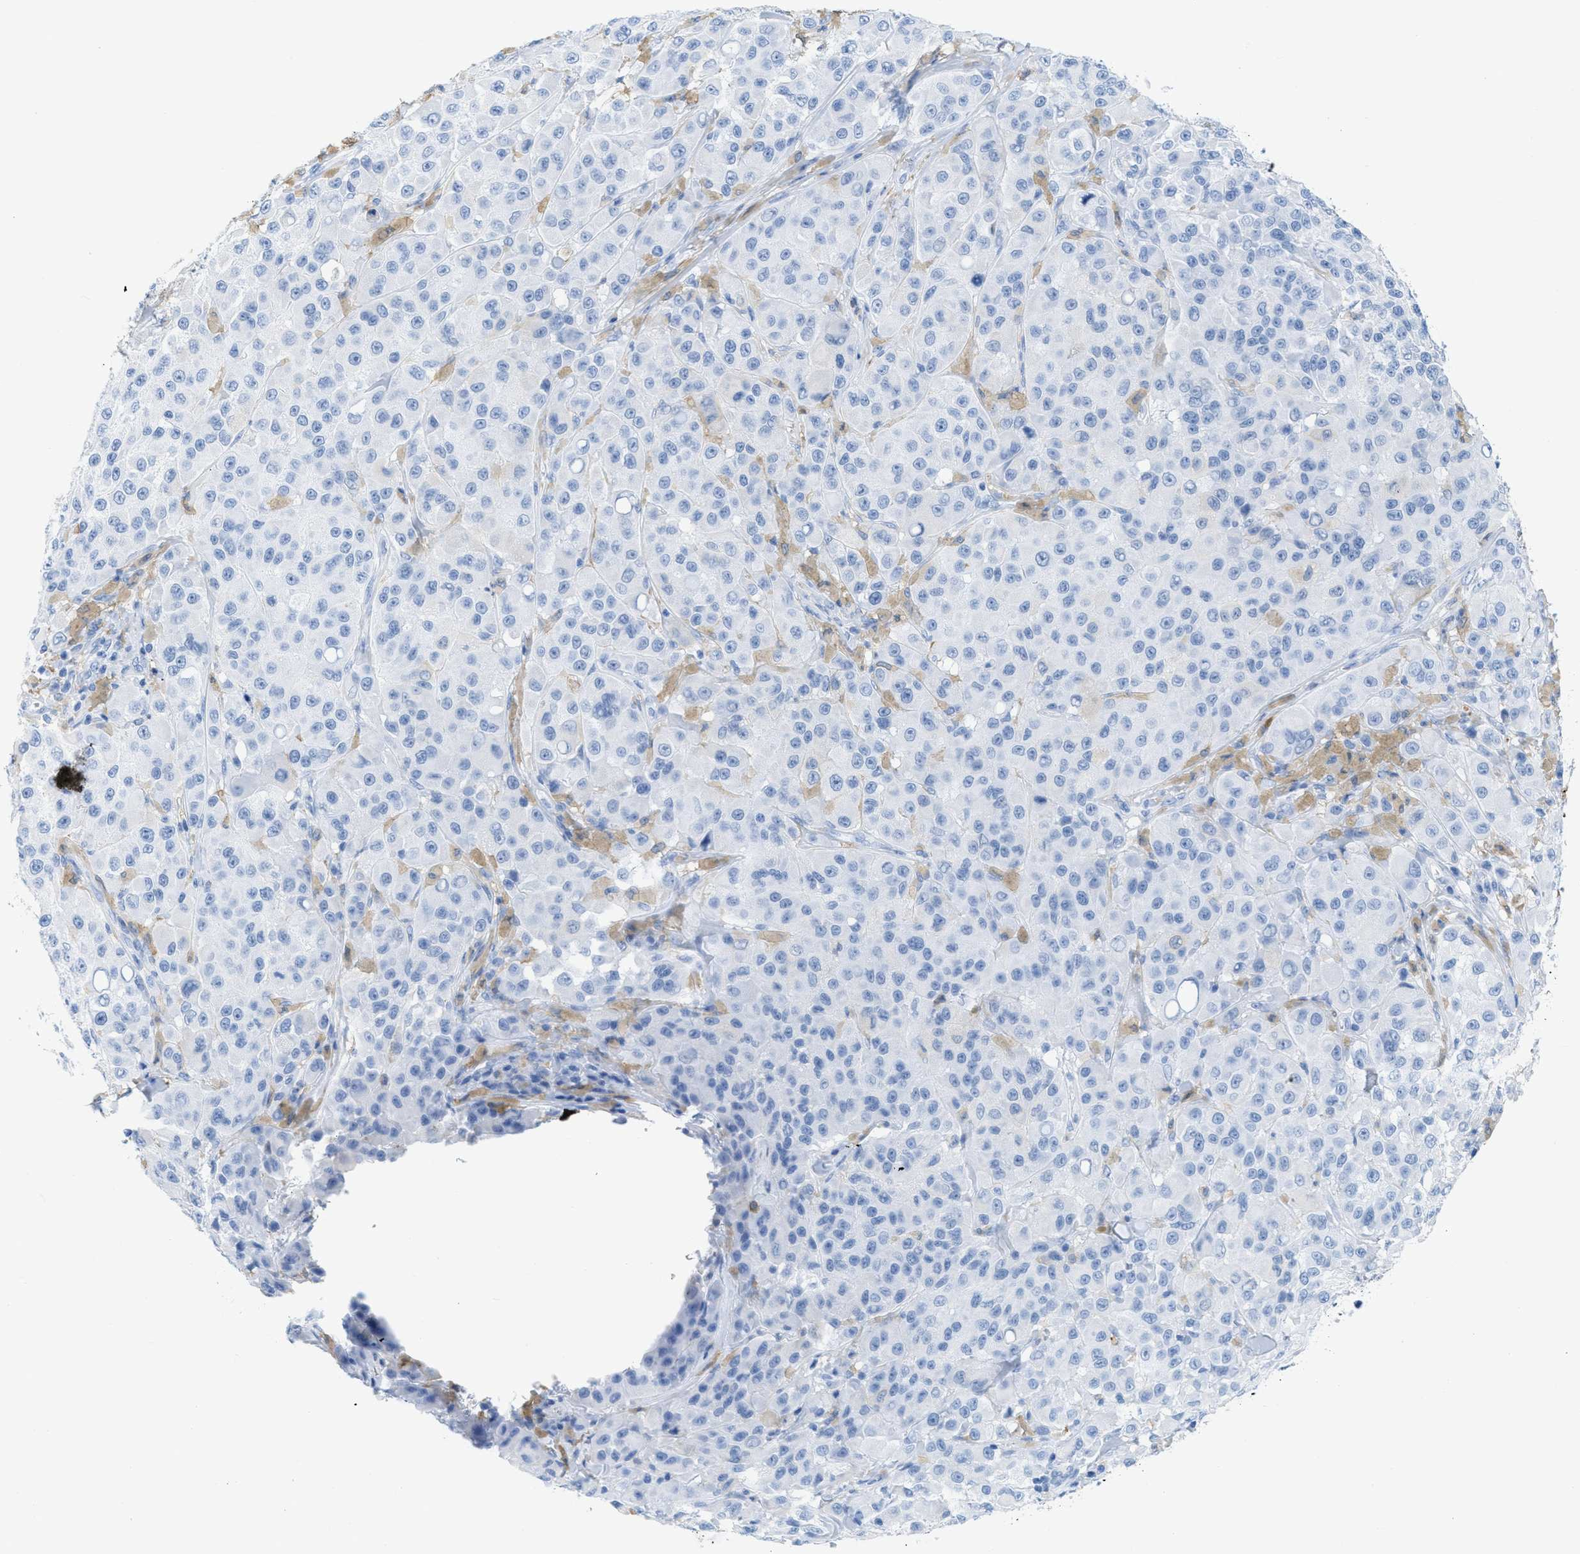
{"staining": {"intensity": "negative", "quantity": "none", "location": "none"}, "tissue": "melanoma", "cell_type": "Tumor cells", "image_type": "cancer", "snomed": [{"axis": "morphology", "description": "Malignant melanoma, NOS"}, {"axis": "topography", "description": "Skin"}], "caption": "High power microscopy histopathology image of an immunohistochemistry image of melanoma, revealing no significant positivity in tumor cells.", "gene": "ASGR1", "patient": {"sex": "male", "age": 84}}